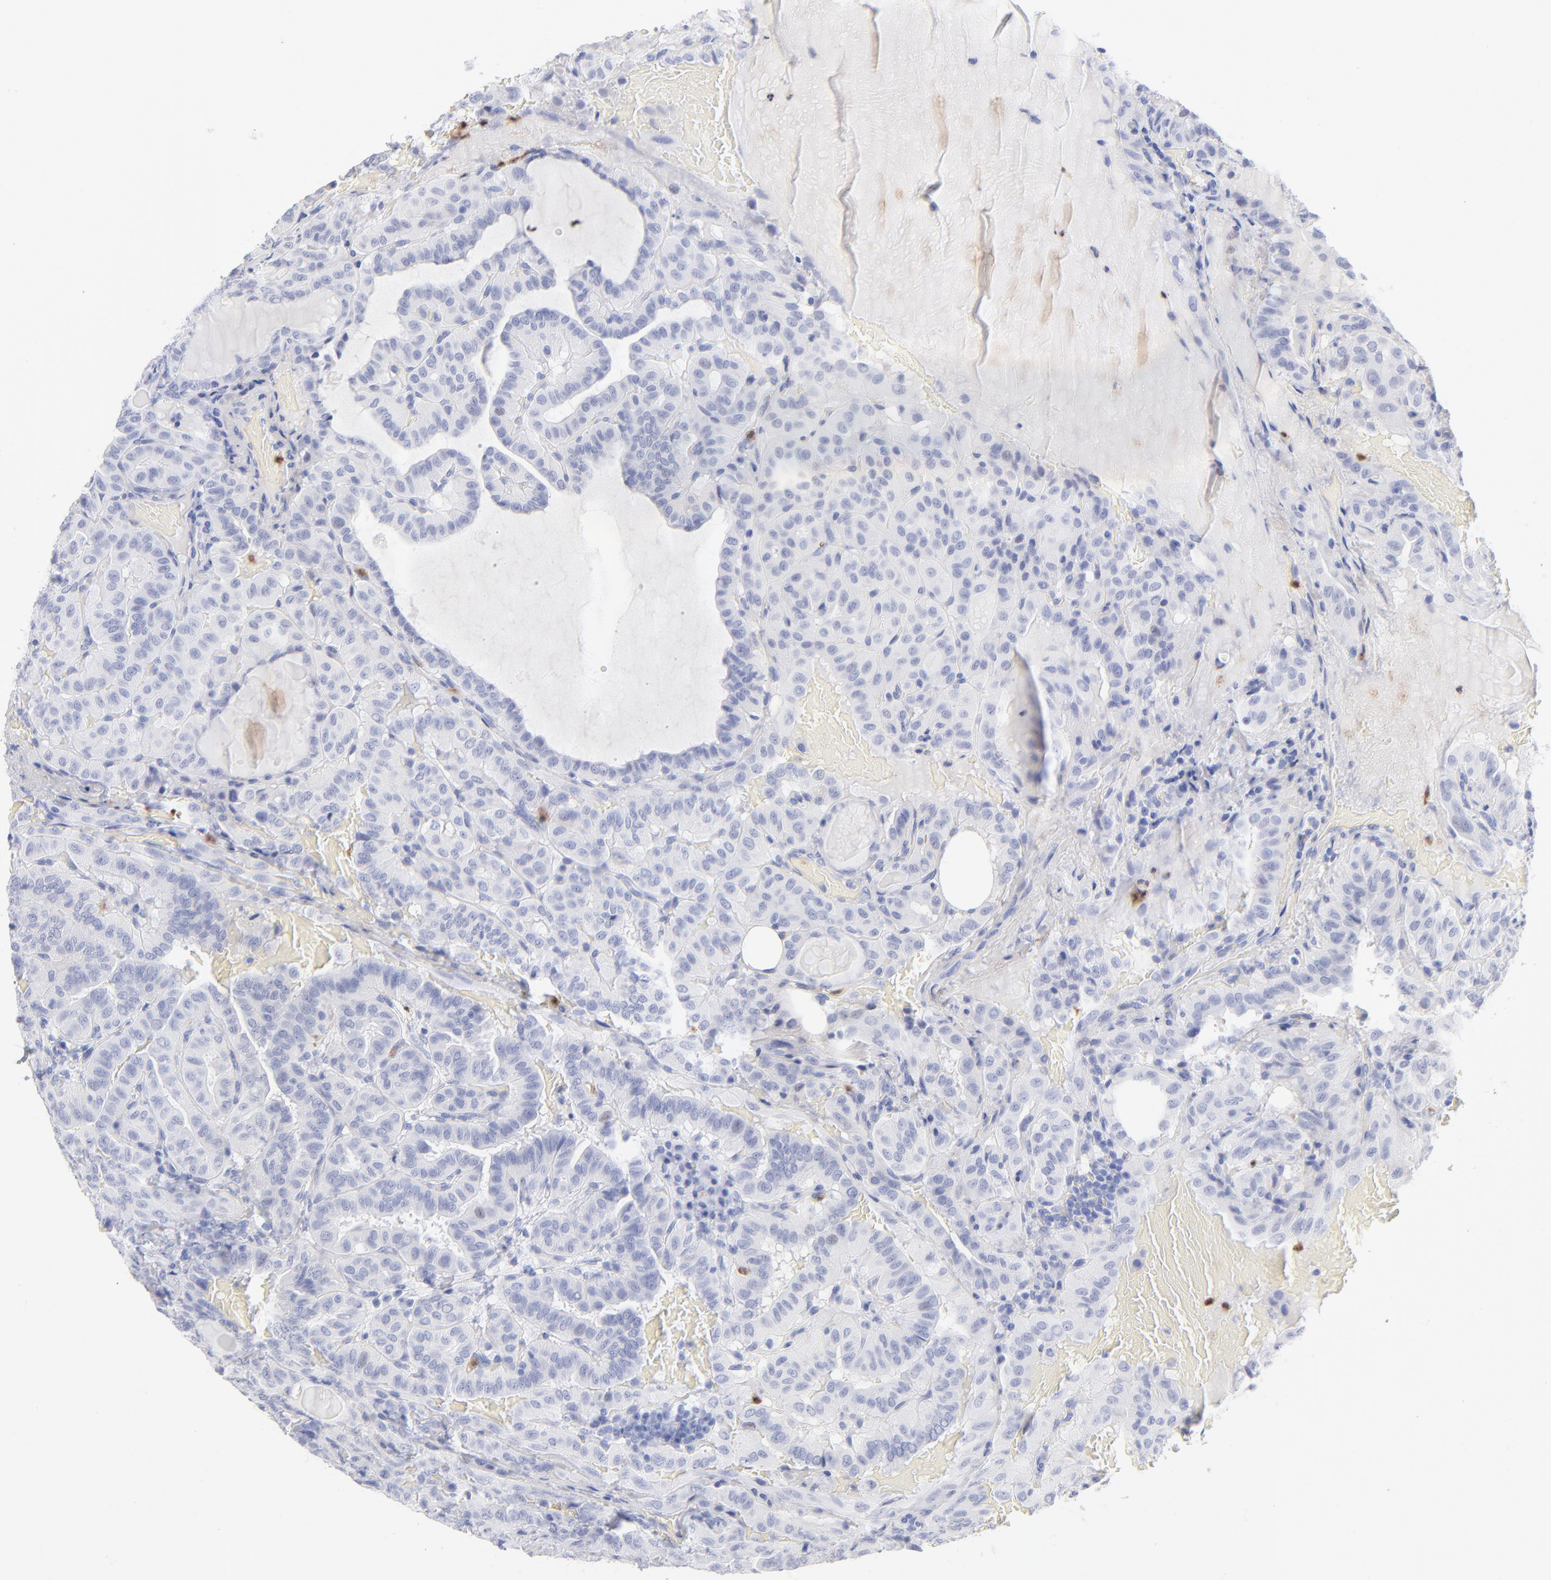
{"staining": {"intensity": "negative", "quantity": "none", "location": "none"}, "tissue": "thyroid cancer", "cell_type": "Tumor cells", "image_type": "cancer", "snomed": [{"axis": "morphology", "description": "Papillary adenocarcinoma, NOS"}, {"axis": "topography", "description": "Thyroid gland"}], "caption": "A micrograph of human thyroid cancer is negative for staining in tumor cells.", "gene": "ARG1", "patient": {"sex": "male", "age": 77}}